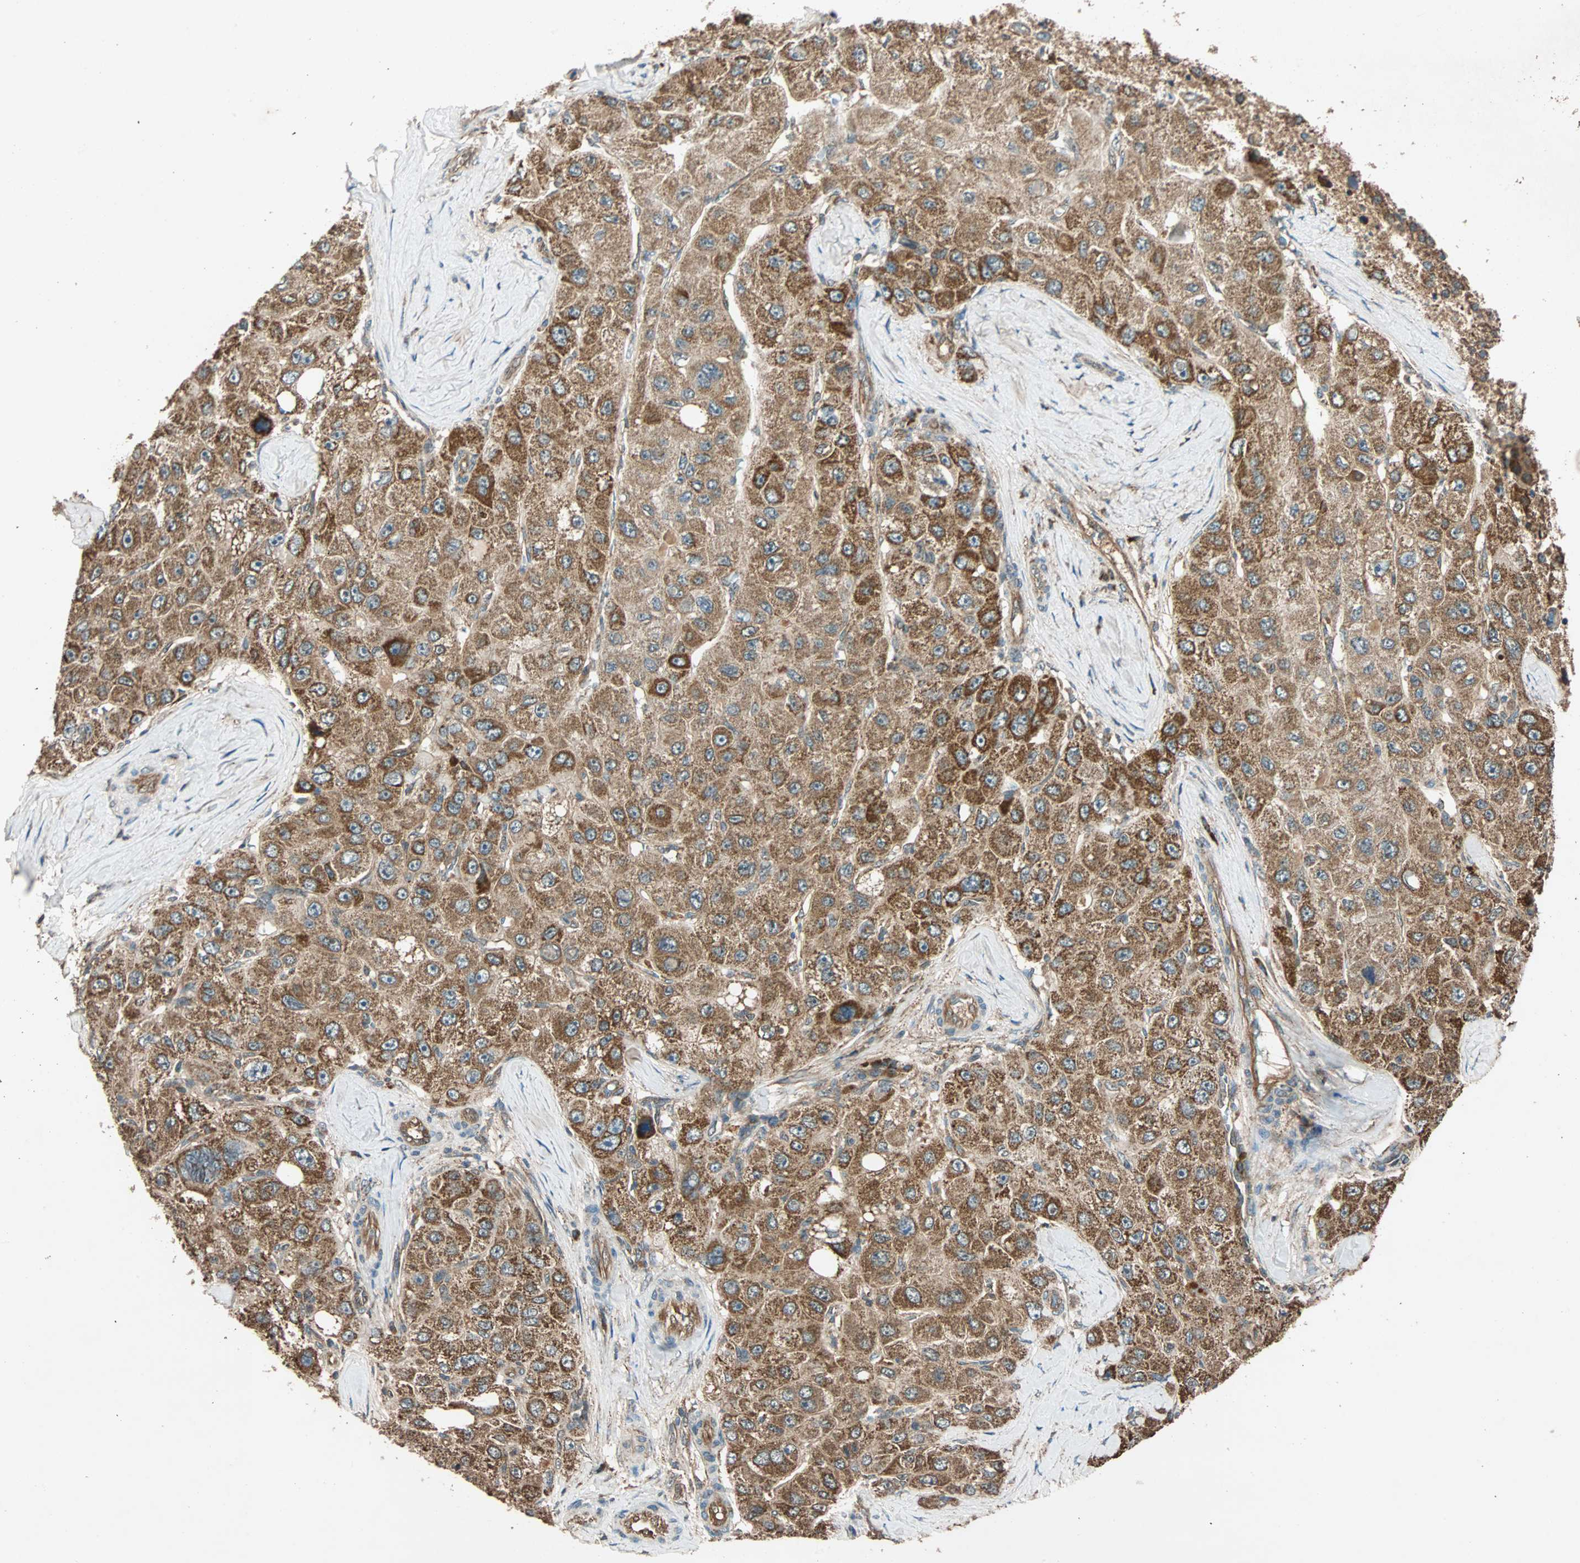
{"staining": {"intensity": "moderate", "quantity": ">75%", "location": "cytoplasmic/membranous"}, "tissue": "liver cancer", "cell_type": "Tumor cells", "image_type": "cancer", "snomed": [{"axis": "morphology", "description": "Carcinoma, Hepatocellular, NOS"}, {"axis": "topography", "description": "Liver"}], "caption": "Liver cancer (hepatocellular carcinoma) stained with a protein marker reveals moderate staining in tumor cells.", "gene": "MAPK1", "patient": {"sex": "male", "age": 80}}